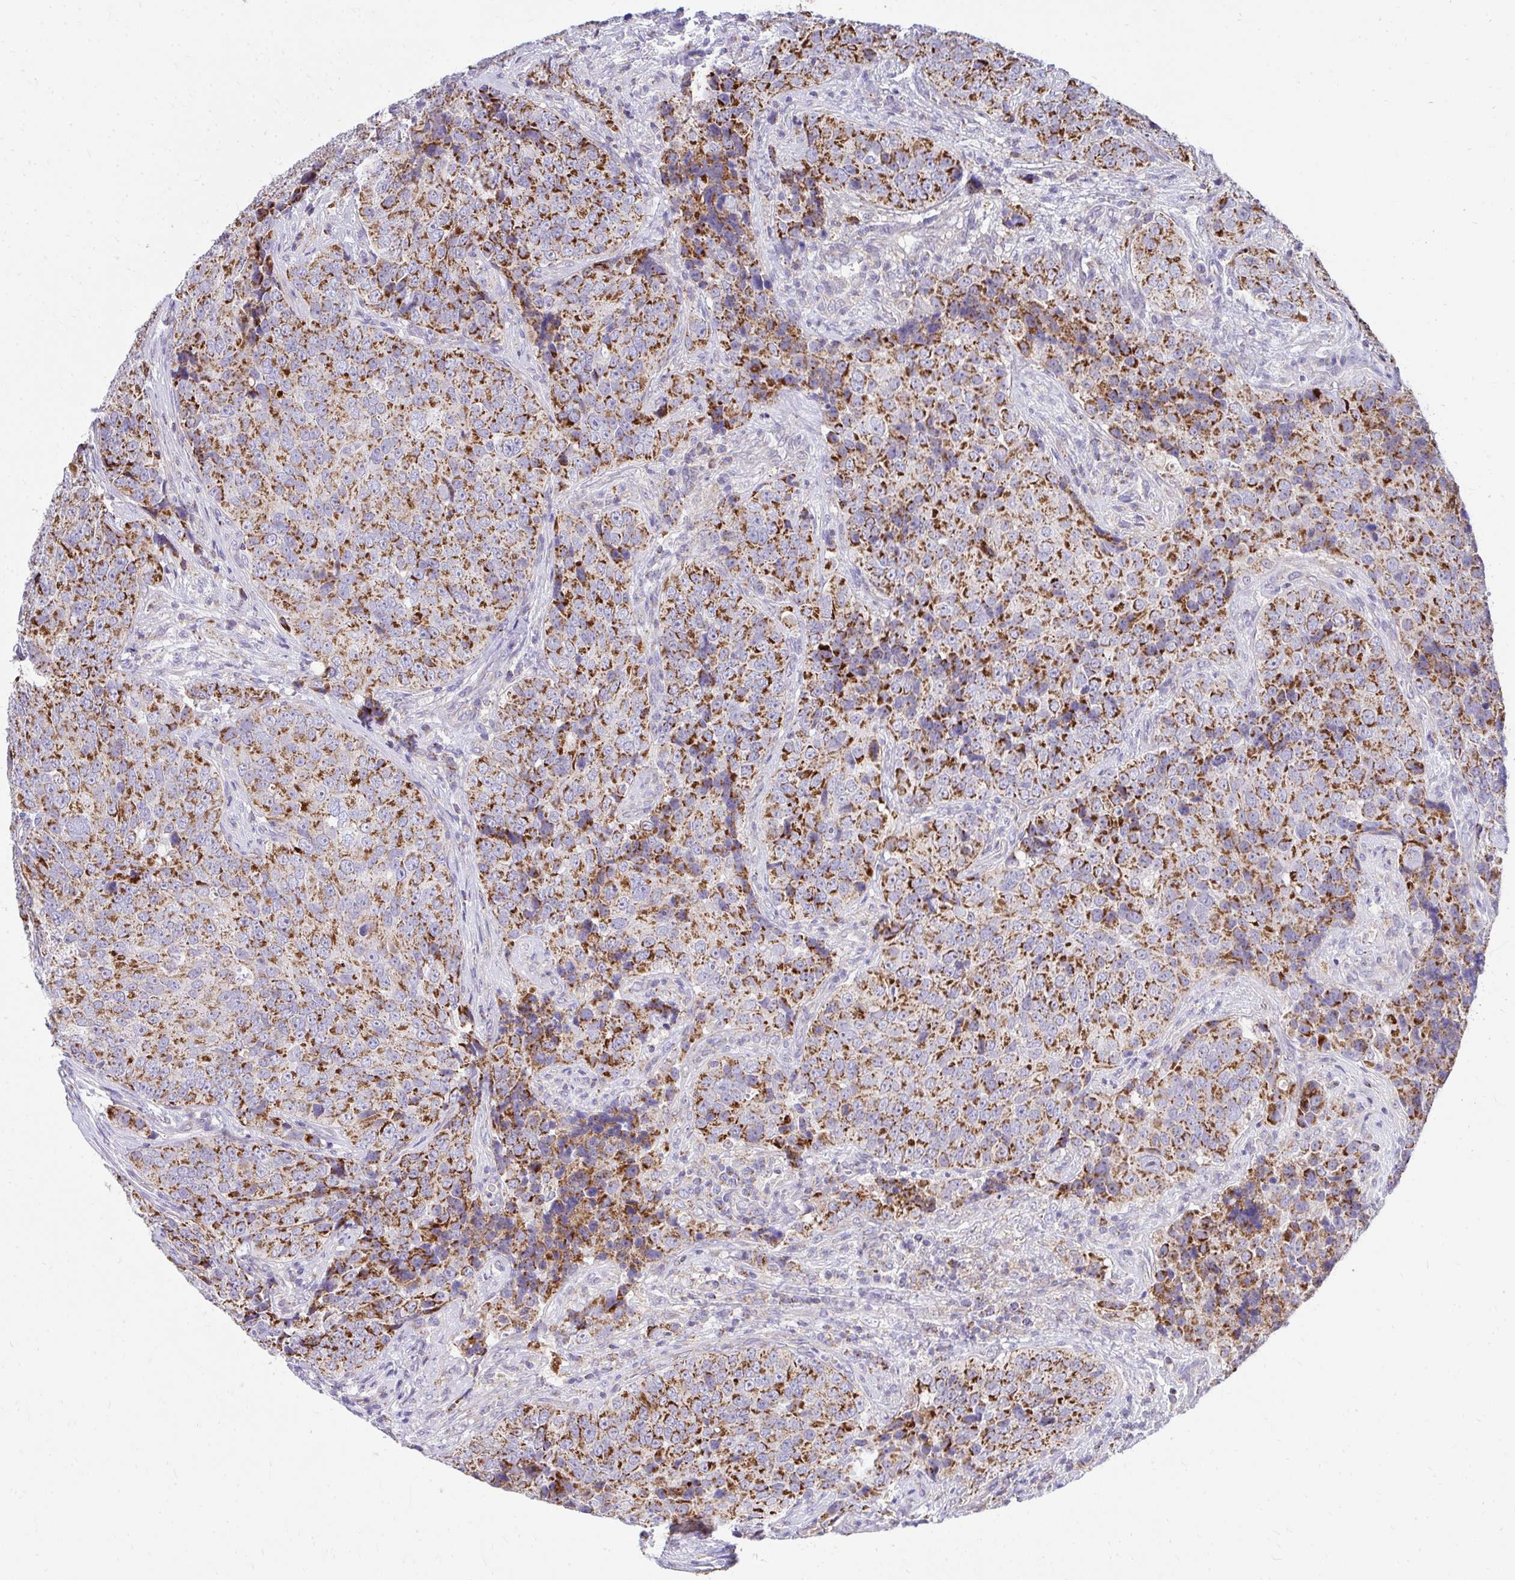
{"staining": {"intensity": "strong", "quantity": ">75%", "location": "cytoplasmic/membranous"}, "tissue": "urothelial cancer", "cell_type": "Tumor cells", "image_type": "cancer", "snomed": [{"axis": "morphology", "description": "Urothelial carcinoma, NOS"}, {"axis": "topography", "description": "Urinary bladder"}], "caption": "Brown immunohistochemical staining in human transitional cell carcinoma exhibits strong cytoplasmic/membranous staining in about >75% of tumor cells. (IHC, brightfield microscopy, high magnification).", "gene": "PRRG3", "patient": {"sex": "male", "age": 52}}